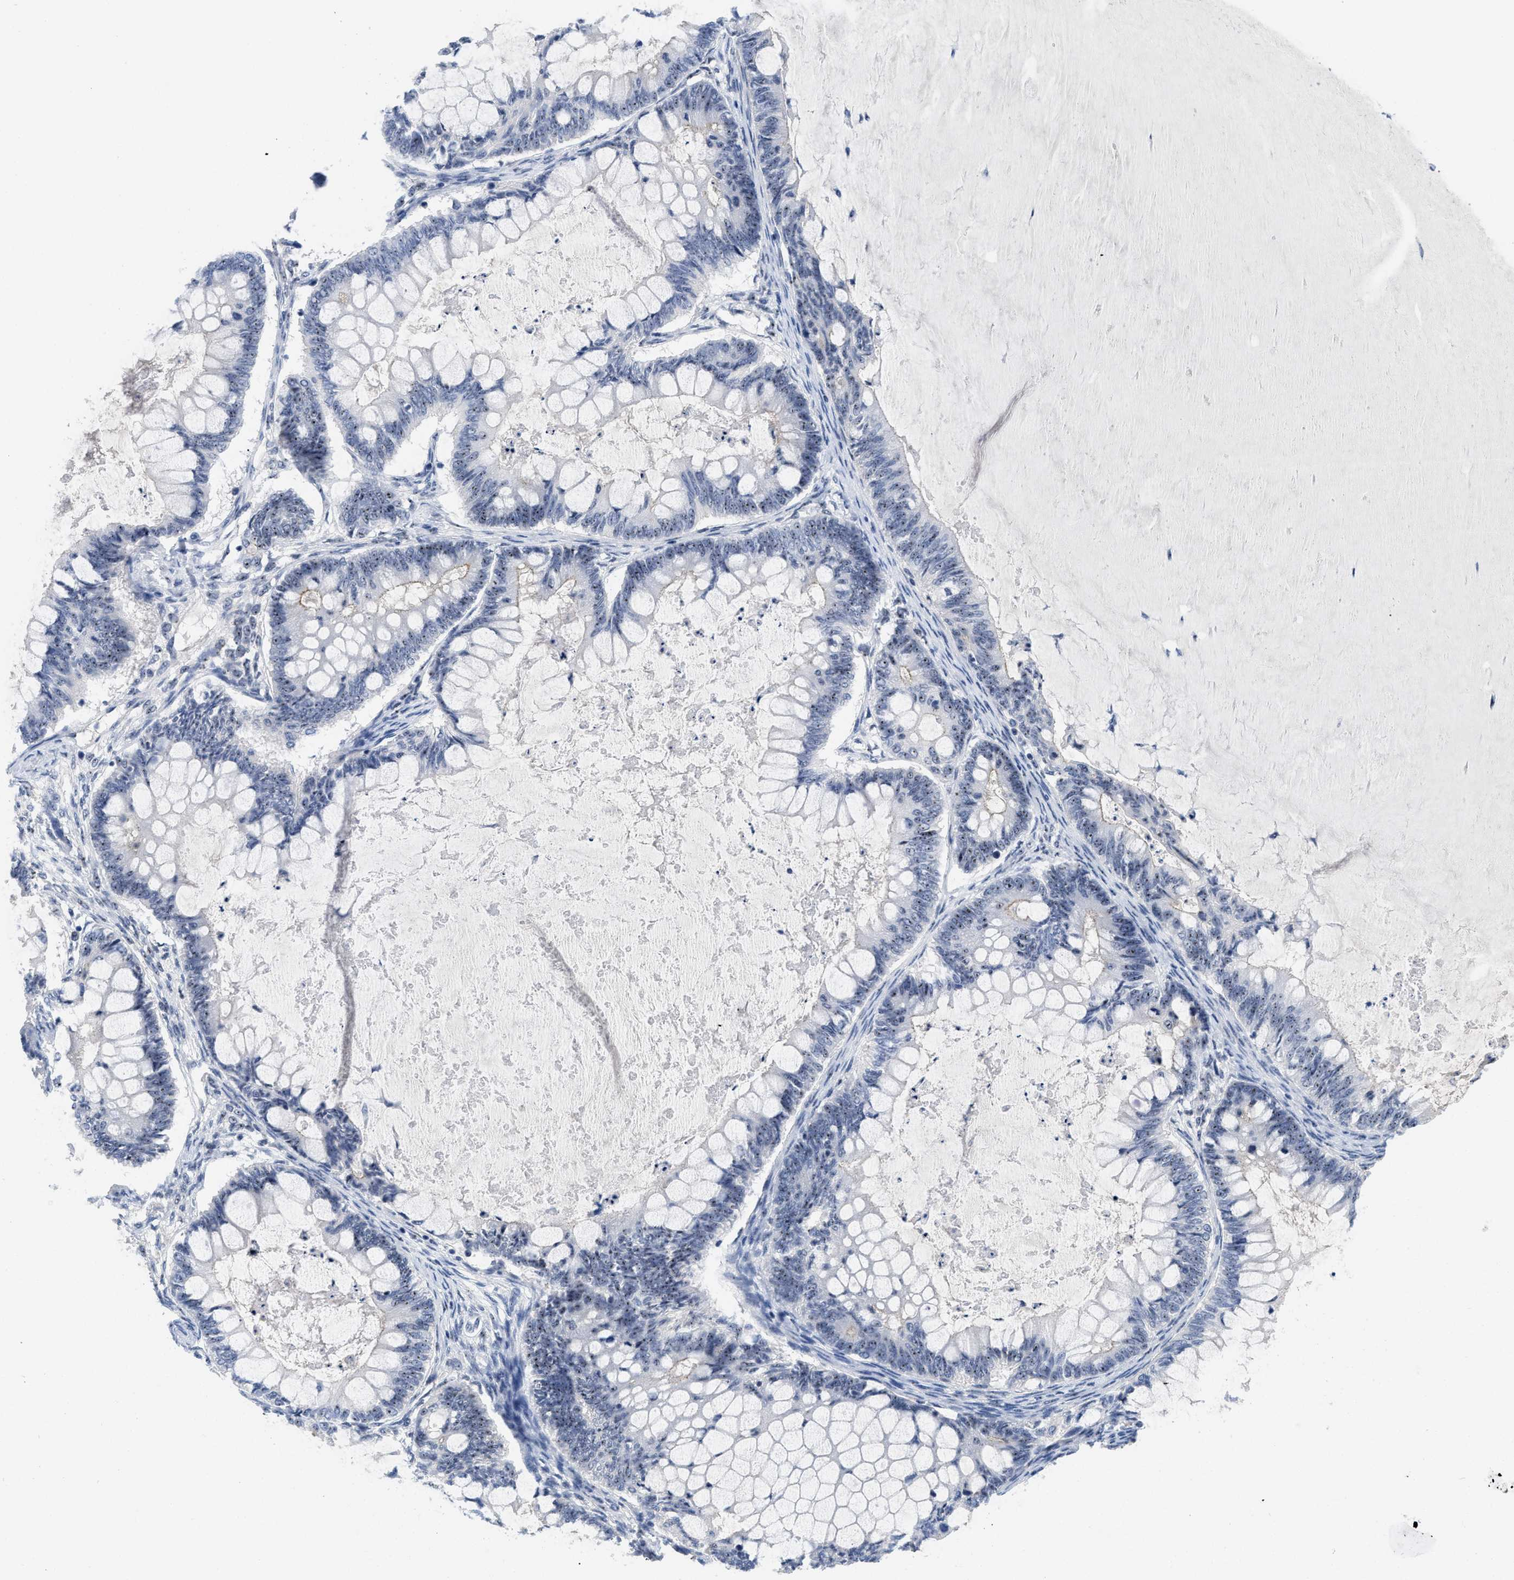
{"staining": {"intensity": "weak", "quantity": ">75%", "location": "nuclear"}, "tissue": "ovarian cancer", "cell_type": "Tumor cells", "image_type": "cancer", "snomed": [{"axis": "morphology", "description": "Cystadenocarcinoma, mucinous, NOS"}, {"axis": "topography", "description": "Ovary"}], "caption": "Ovarian cancer was stained to show a protein in brown. There is low levels of weak nuclear expression in about >75% of tumor cells.", "gene": "NOP58", "patient": {"sex": "female", "age": 61}}